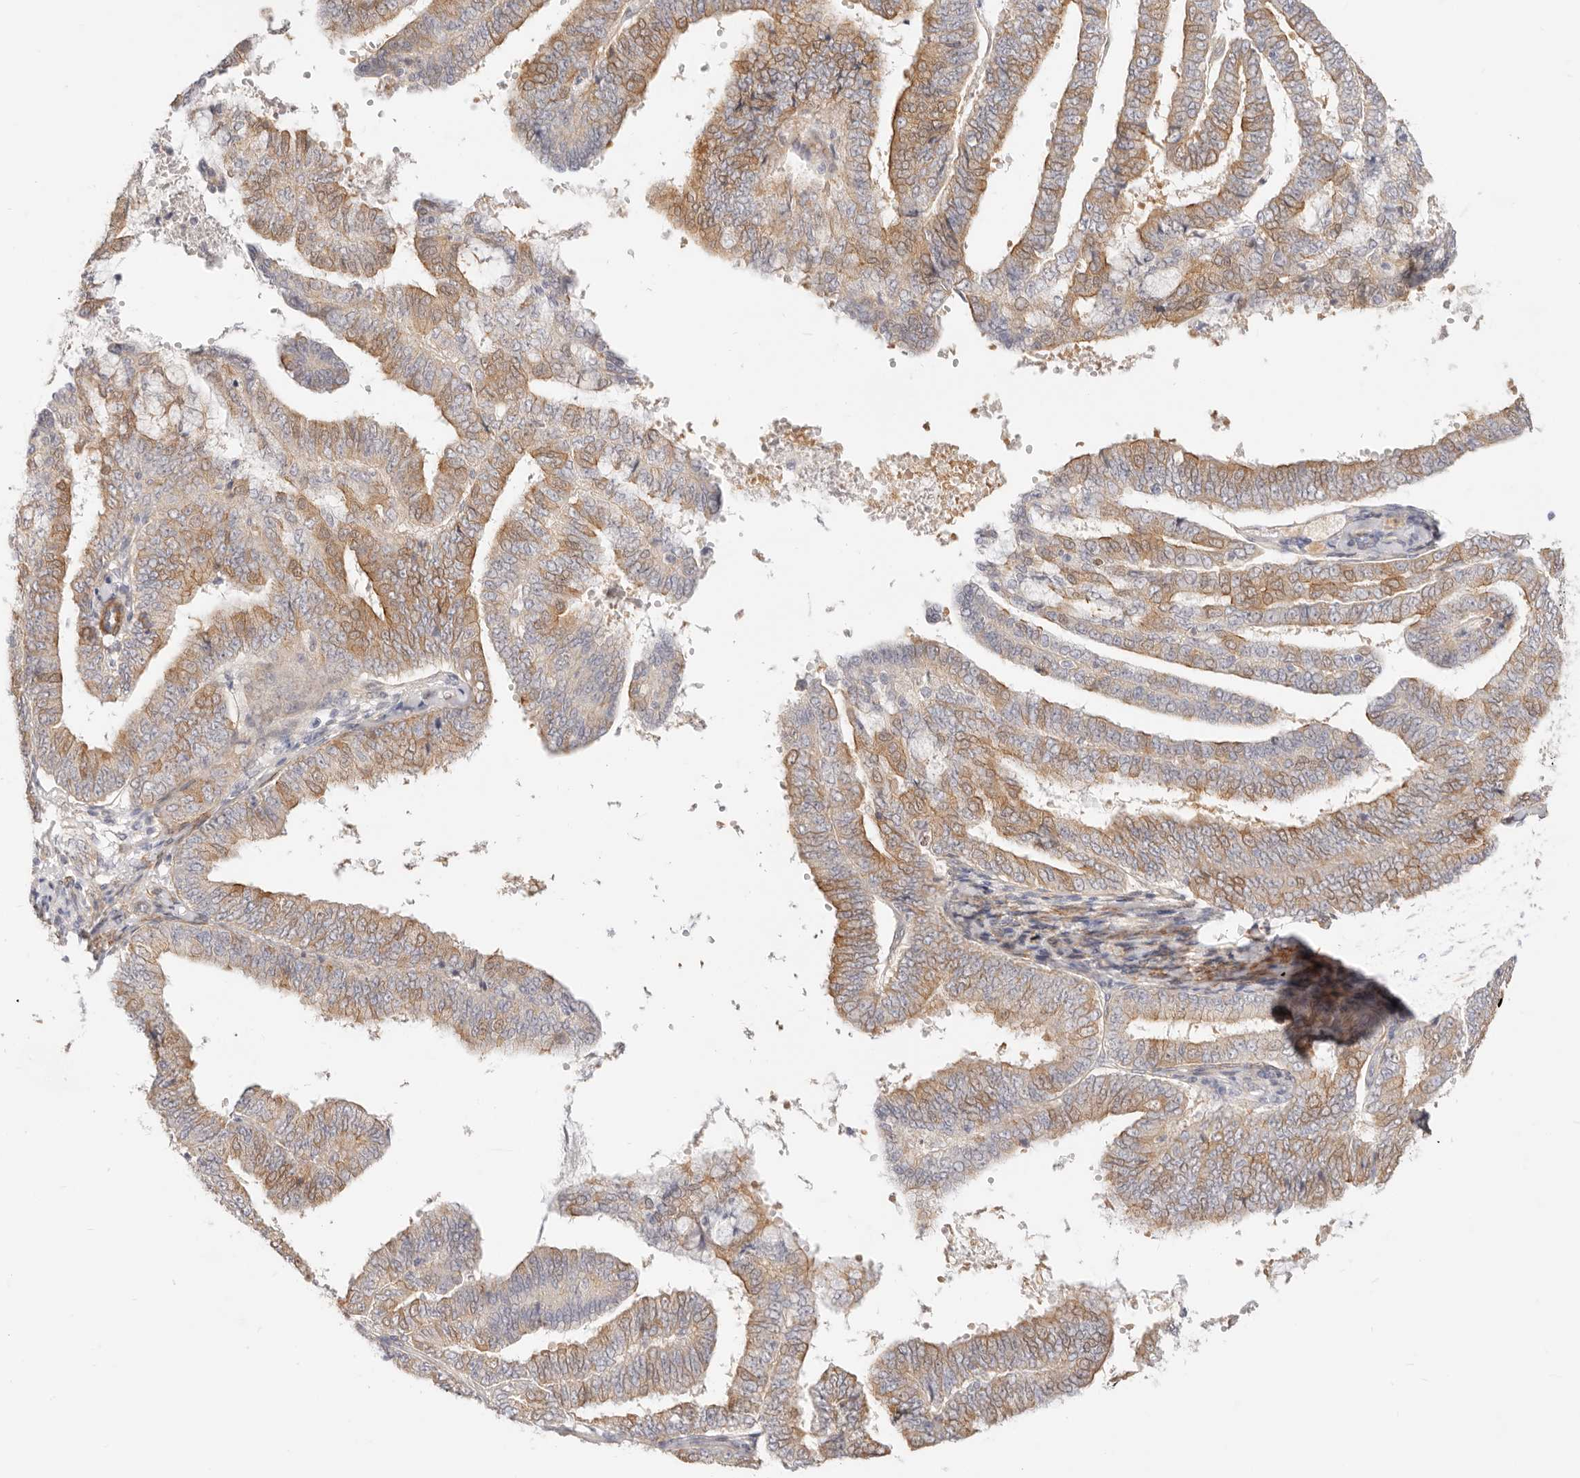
{"staining": {"intensity": "moderate", "quantity": ">75%", "location": "cytoplasmic/membranous"}, "tissue": "endometrial cancer", "cell_type": "Tumor cells", "image_type": "cancer", "snomed": [{"axis": "morphology", "description": "Adenocarcinoma, NOS"}, {"axis": "topography", "description": "Endometrium"}], "caption": "There is medium levels of moderate cytoplasmic/membranous expression in tumor cells of endometrial adenocarcinoma, as demonstrated by immunohistochemical staining (brown color).", "gene": "UBXN10", "patient": {"sex": "female", "age": 63}}